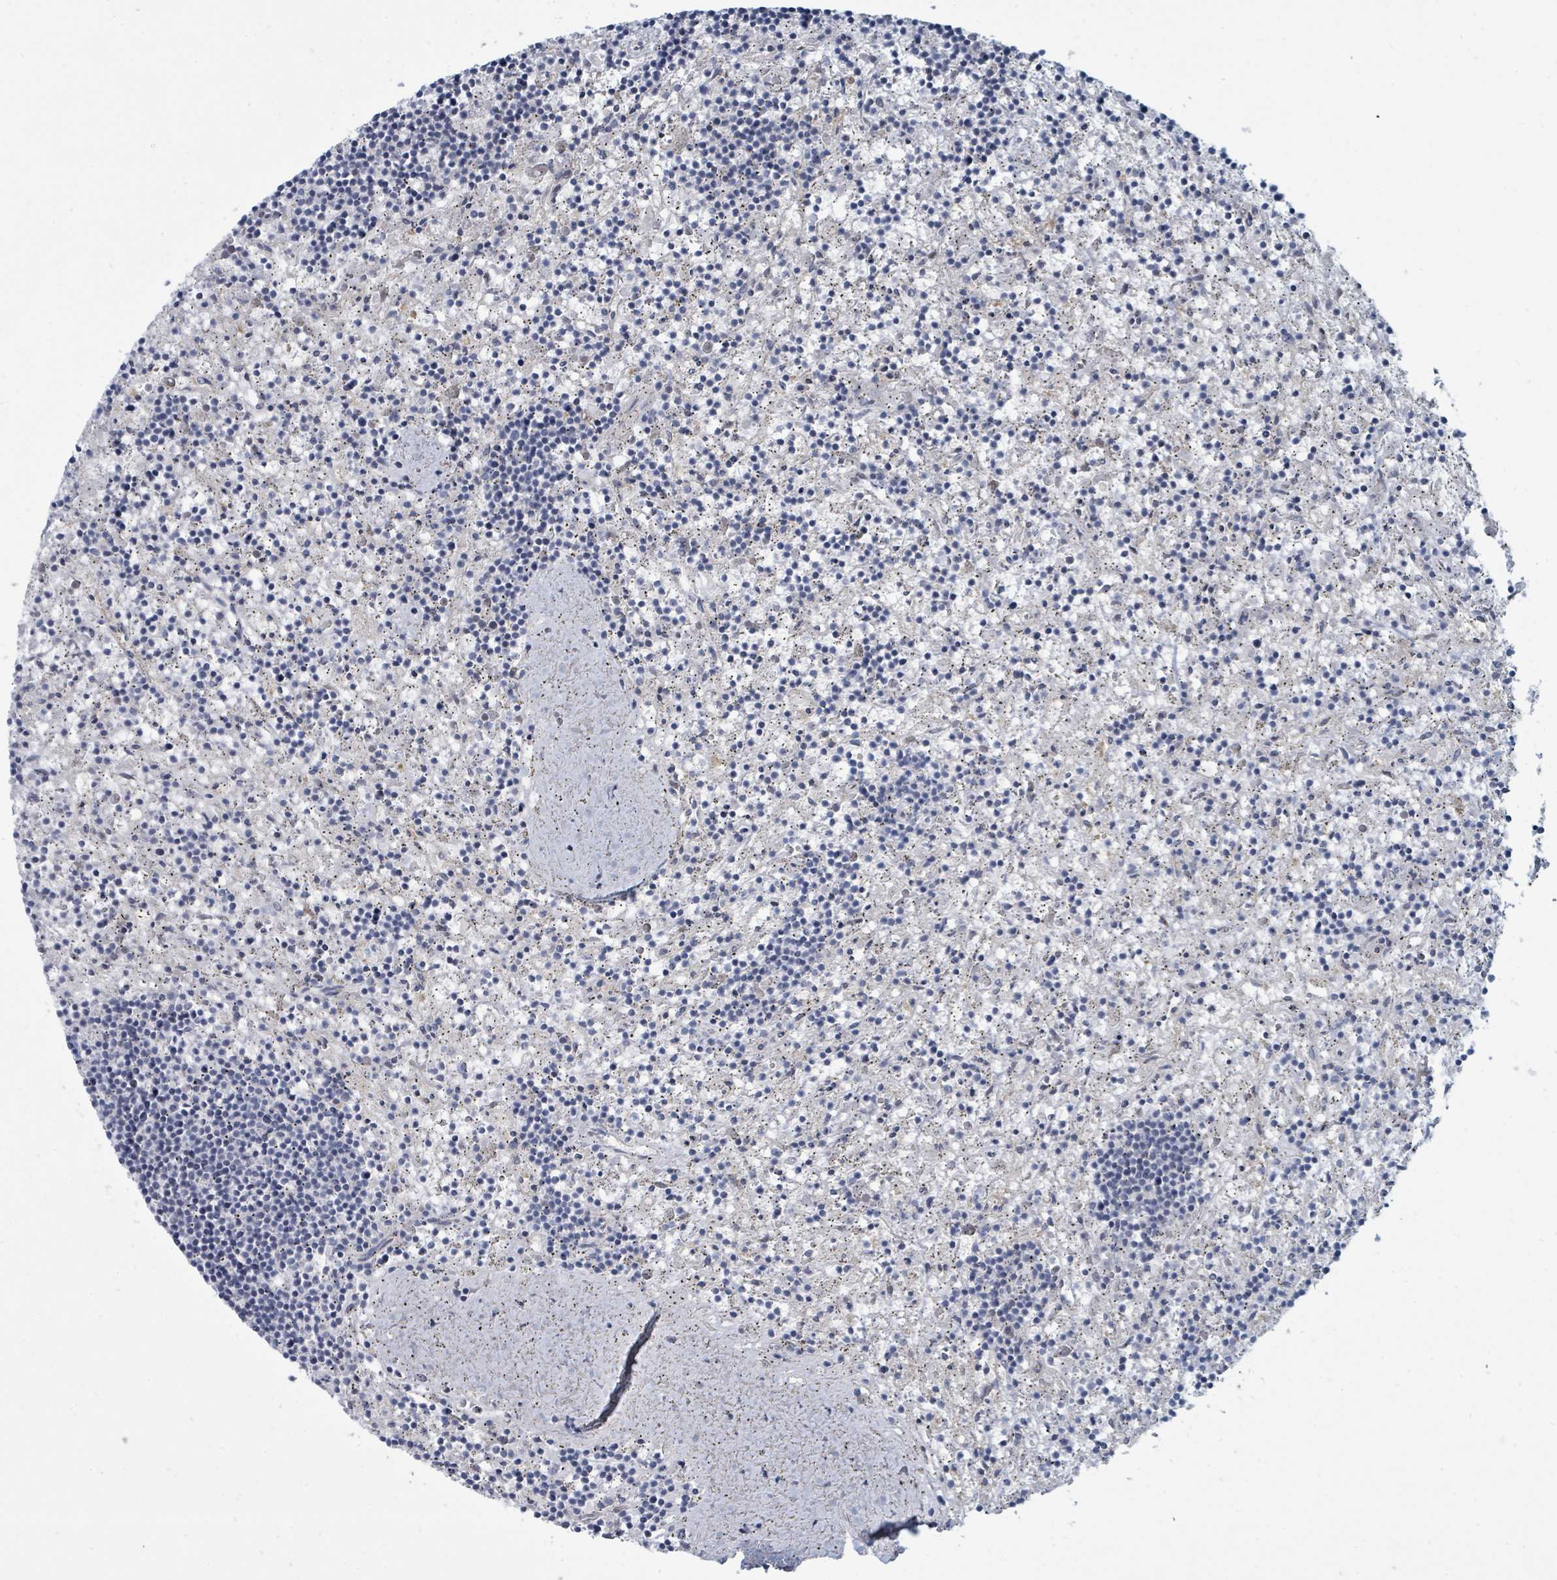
{"staining": {"intensity": "negative", "quantity": "none", "location": "none"}, "tissue": "lymphoma", "cell_type": "Tumor cells", "image_type": "cancer", "snomed": [{"axis": "morphology", "description": "Malignant lymphoma, non-Hodgkin's type, Low grade"}, {"axis": "topography", "description": "Spleen"}], "caption": "IHC of human lymphoma demonstrates no staining in tumor cells. (Brightfield microscopy of DAB immunohistochemistry at high magnification).", "gene": "SLC25A45", "patient": {"sex": "male", "age": 76}}